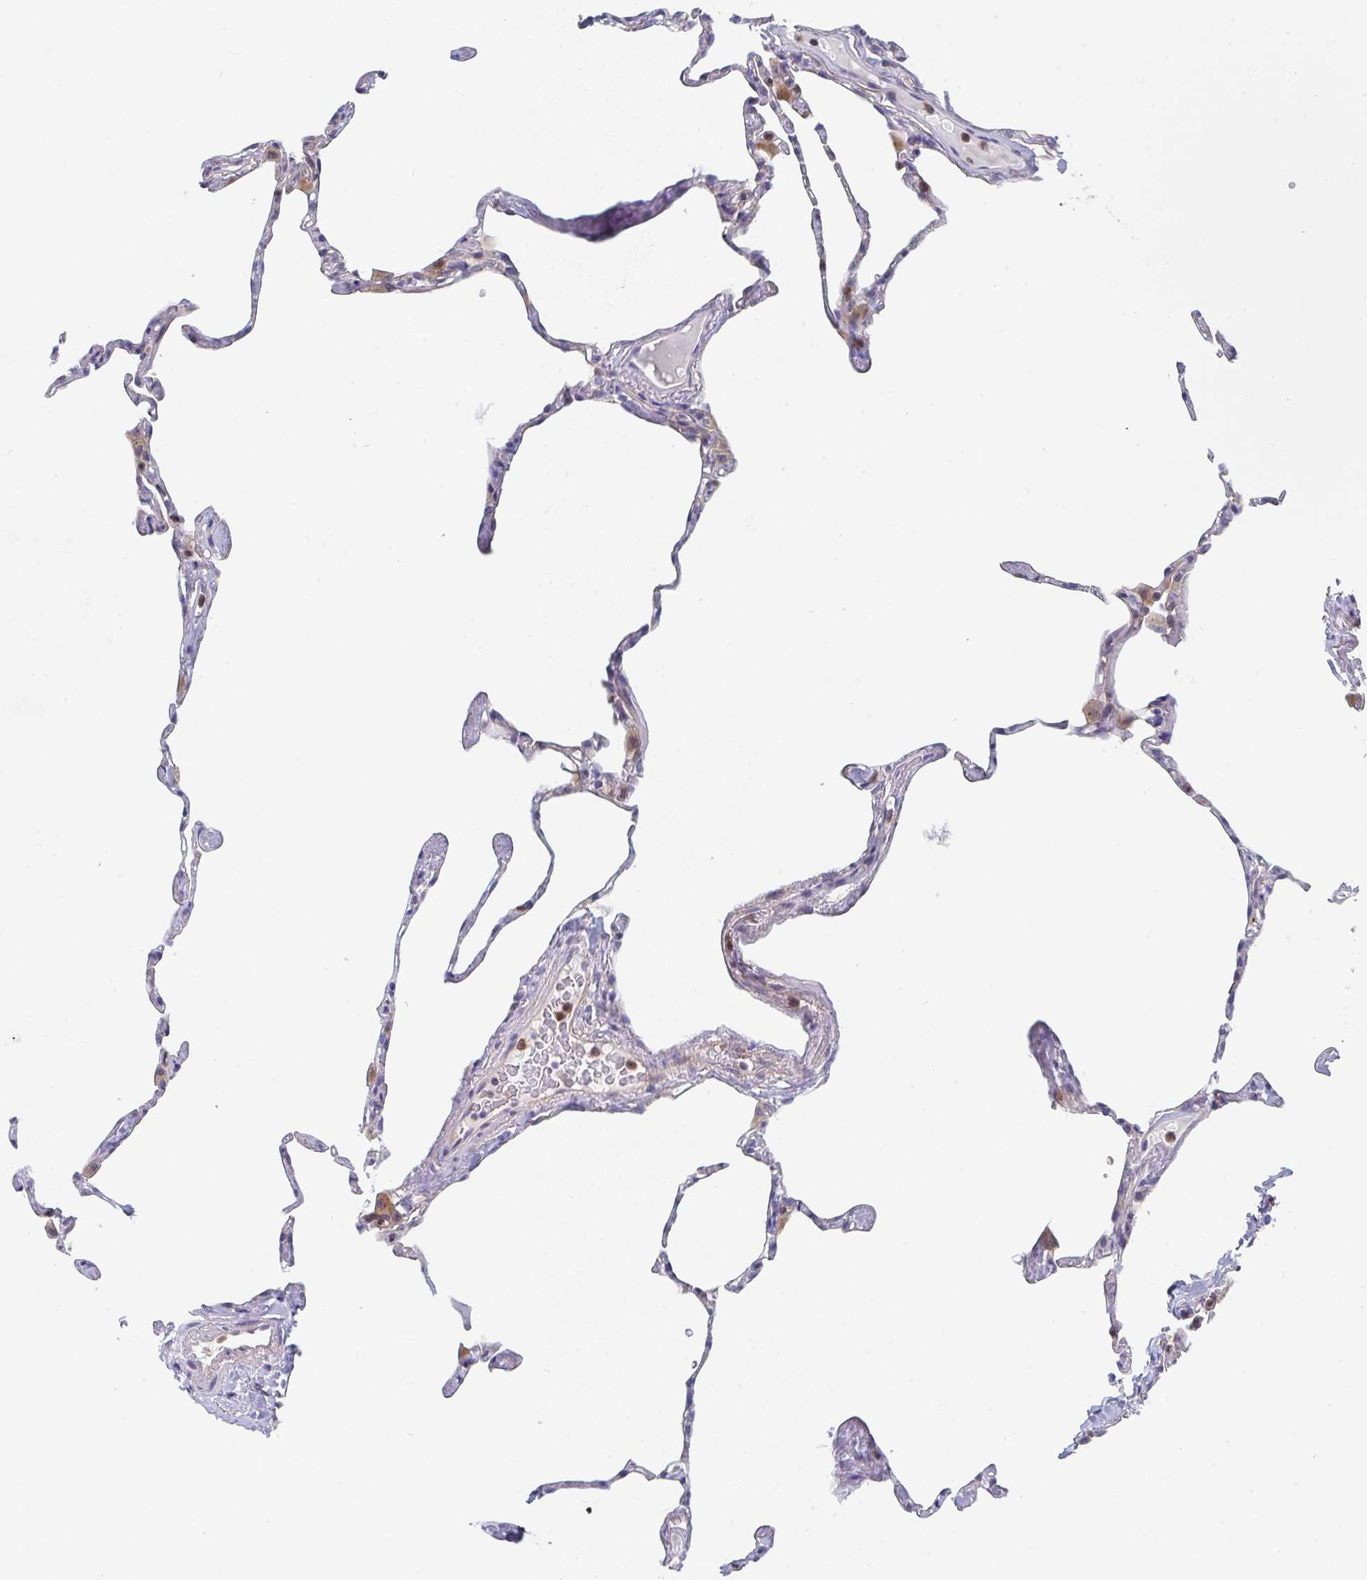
{"staining": {"intensity": "weak", "quantity": "<25%", "location": "cytoplasmic/membranous"}, "tissue": "lung", "cell_type": "Alveolar cells", "image_type": "normal", "snomed": [{"axis": "morphology", "description": "Normal tissue, NOS"}, {"axis": "topography", "description": "Lung"}], "caption": "Alveolar cells are negative for brown protein staining in normal lung. (Stains: DAB (3,3'-diaminobenzidine) immunohistochemistry with hematoxylin counter stain, Microscopy: brightfield microscopy at high magnification).", "gene": "KLHL33", "patient": {"sex": "male", "age": 65}}